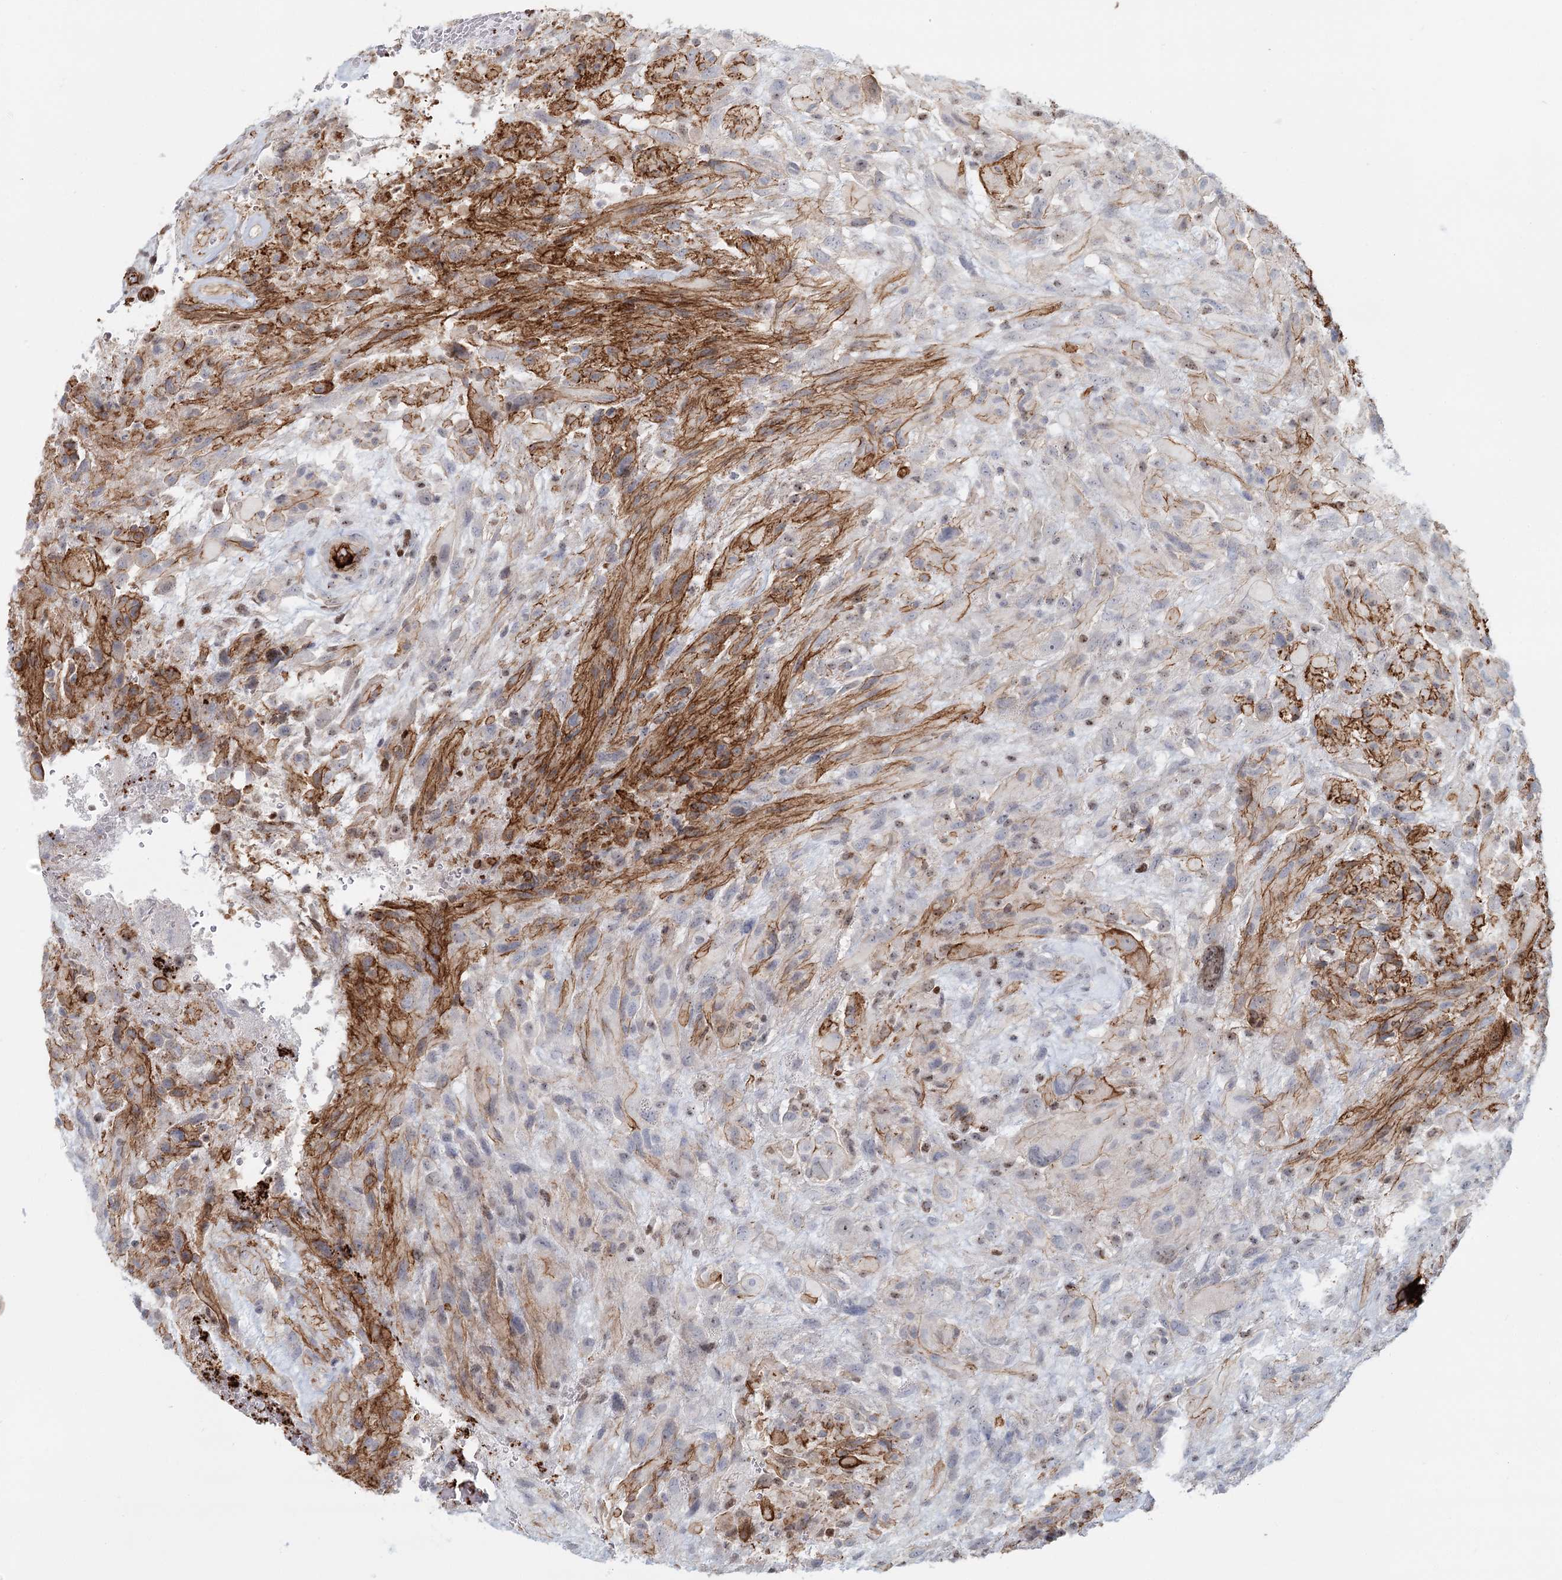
{"staining": {"intensity": "negative", "quantity": "none", "location": "none"}, "tissue": "glioma", "cell_type": "Tumor cells", "image_type": "cancer", "snomed": [{"axis": "morphology", "description": "Glioma, malignant, High grade"}, {"axis": "topography", "description": "Brain"}], "caption": "High power microscopy histopathology image of an immunohistochemistry (IHC) micrograph of malignant glioma (high-grade), revealing no significant positivity in tumor cells.", "gene": "ZFYVE28", "patient": {"sex": "male", "age": 61}}